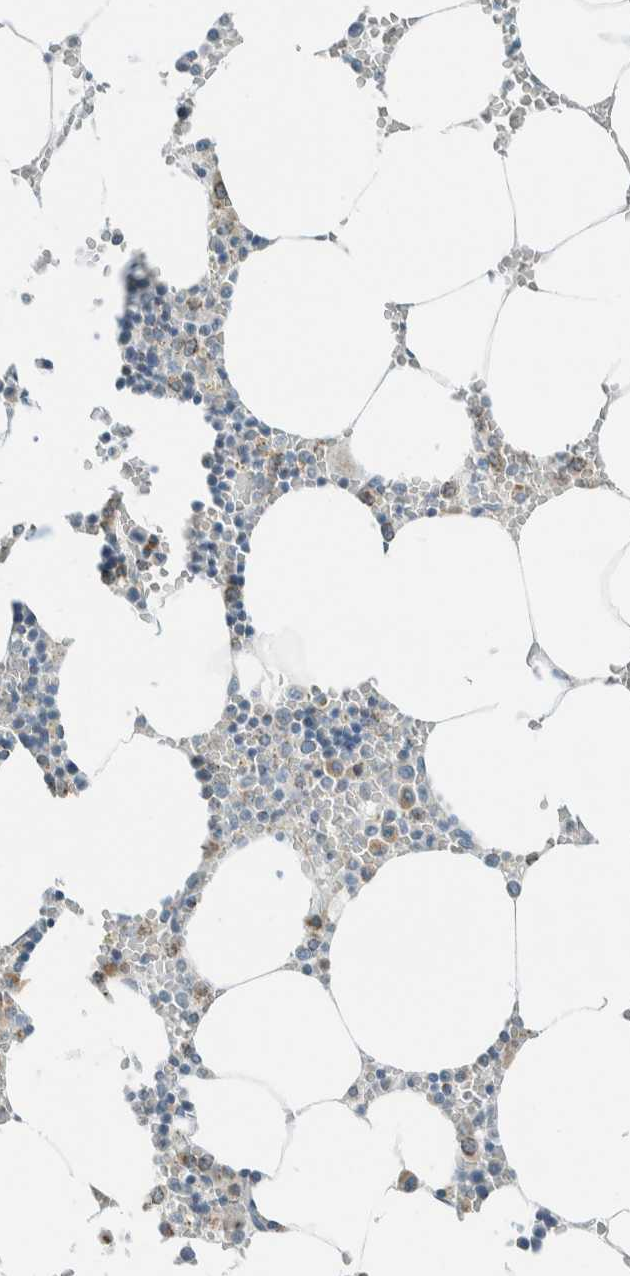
{"staining": {"intensity": "weak", "quantity": "25%-75%", "location": "cytoplasmic/membranous"}, "tissue": "bone marrow", "cell_type": "Hematopoietic cells", "image_type": "normal", "snomed": [{"axis": "morphology", "description": "Normal tissue, NOS"}, {"axis": "topography", "description": "Bone marrow"}], "caption": "Immunohistochemical staining of unremarkable bone marrow reveals 25%-75% levels of weak cytoplasmic/membranous protein staining in approximately 25%-75% of hematopoietic cells. The staining was performed using DAB, with brown indicating positive protein expression. Nuclei are stained blue with hematoxylin.", "gene": "AARSD1", "patient": {"sex": "male", "age": 70}}